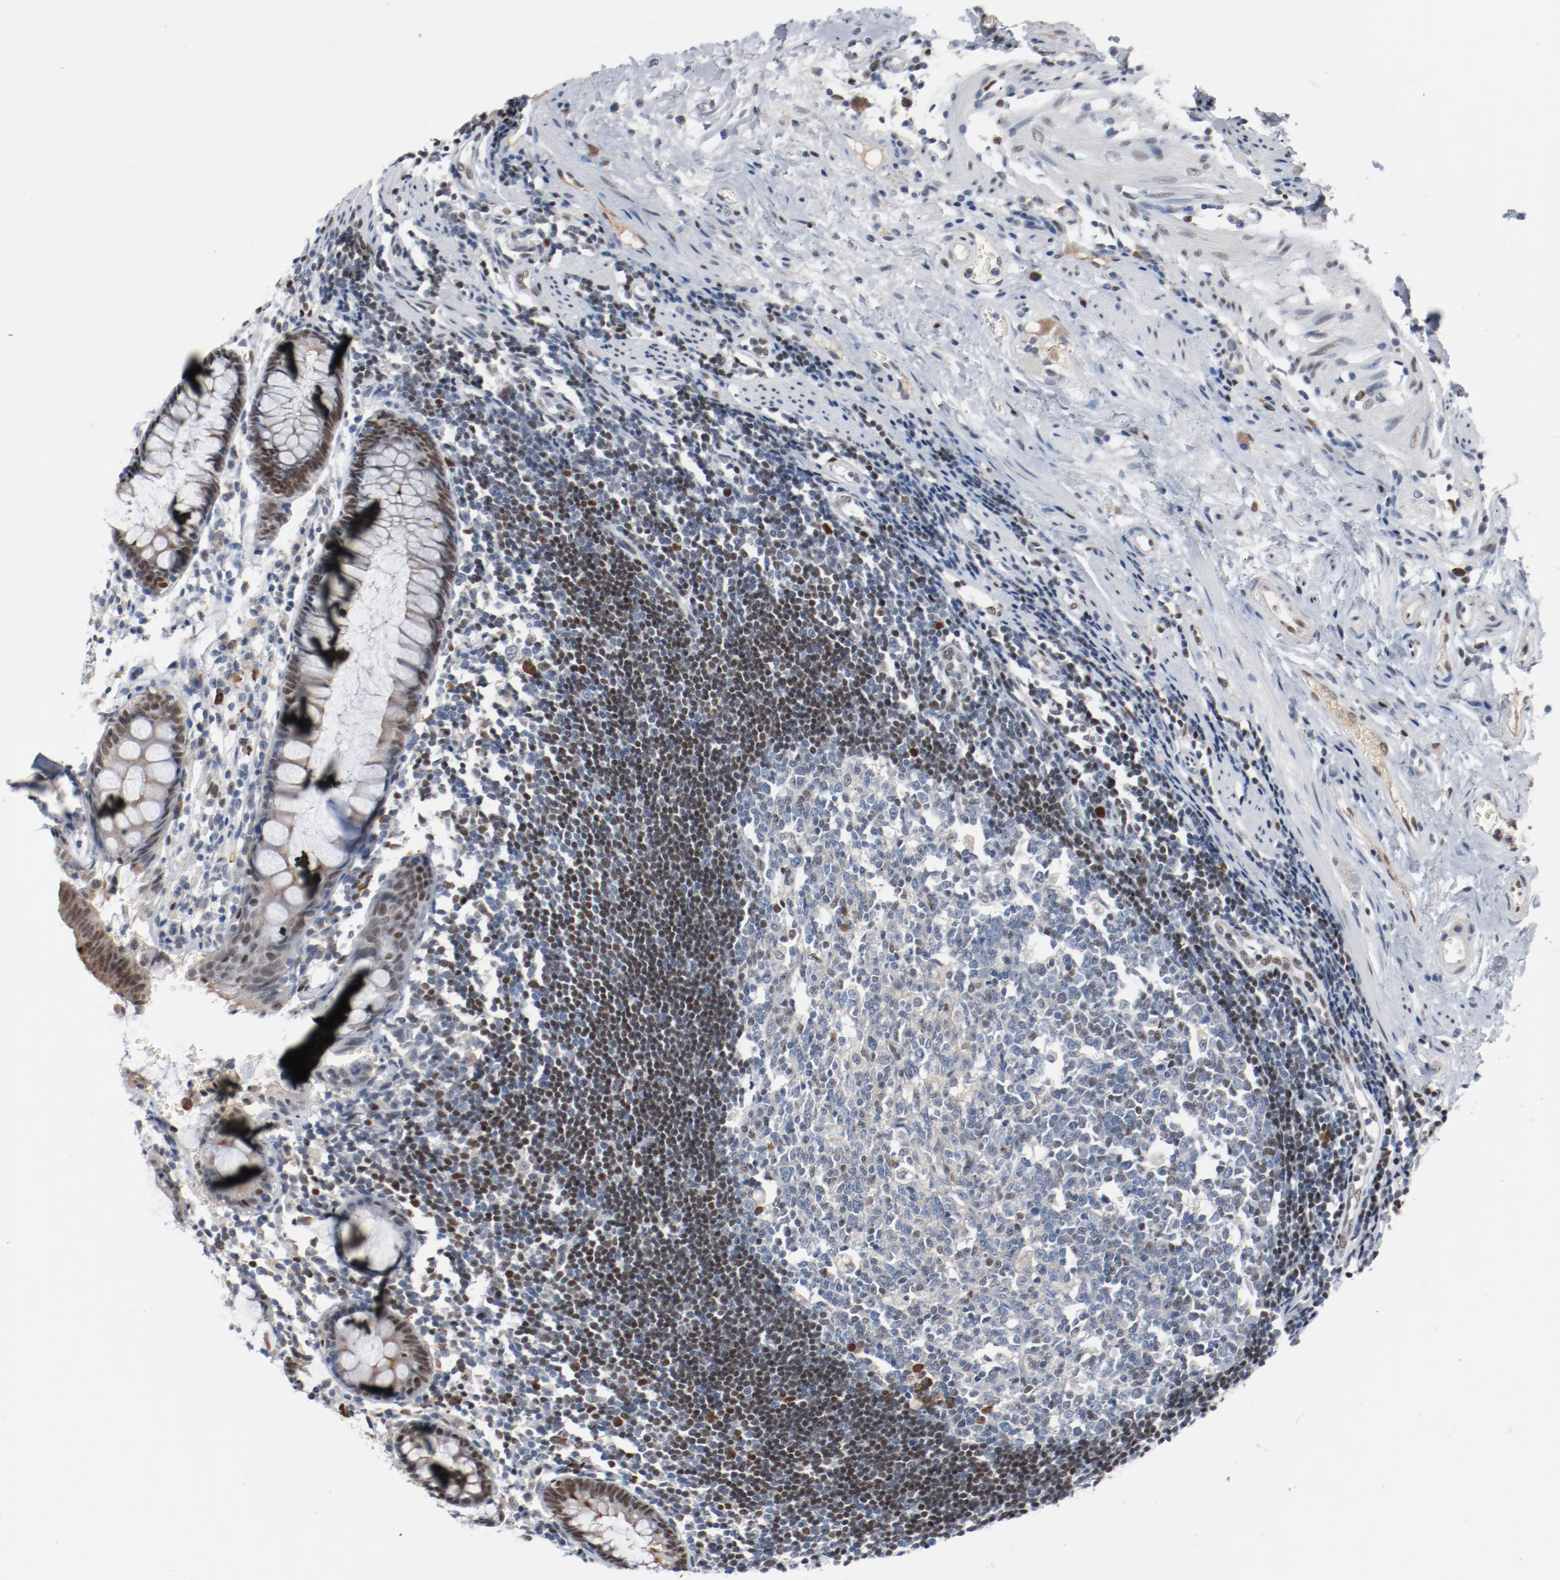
{"staining": {"intensity": "weak", "quantity": "25%-75%", "location": "cytoplasmic/membranous,nuclear"}, "tissue": "rectum", "cell_type": "Glandular cells", "image_type": "normal", "snomed": [{"axis": "morphology", "description": "Normal tissue, NOS"}, {"axis": "topography", "description": "Rectum"}], "caption": "A histopathology image of human rectum stained for a protein shows weak cytoplasmic/membranous,nuclear brown staining in glandular cells.", "gene": "ENSG00000285708", "patient": {"sex": "female", "age": 66}}